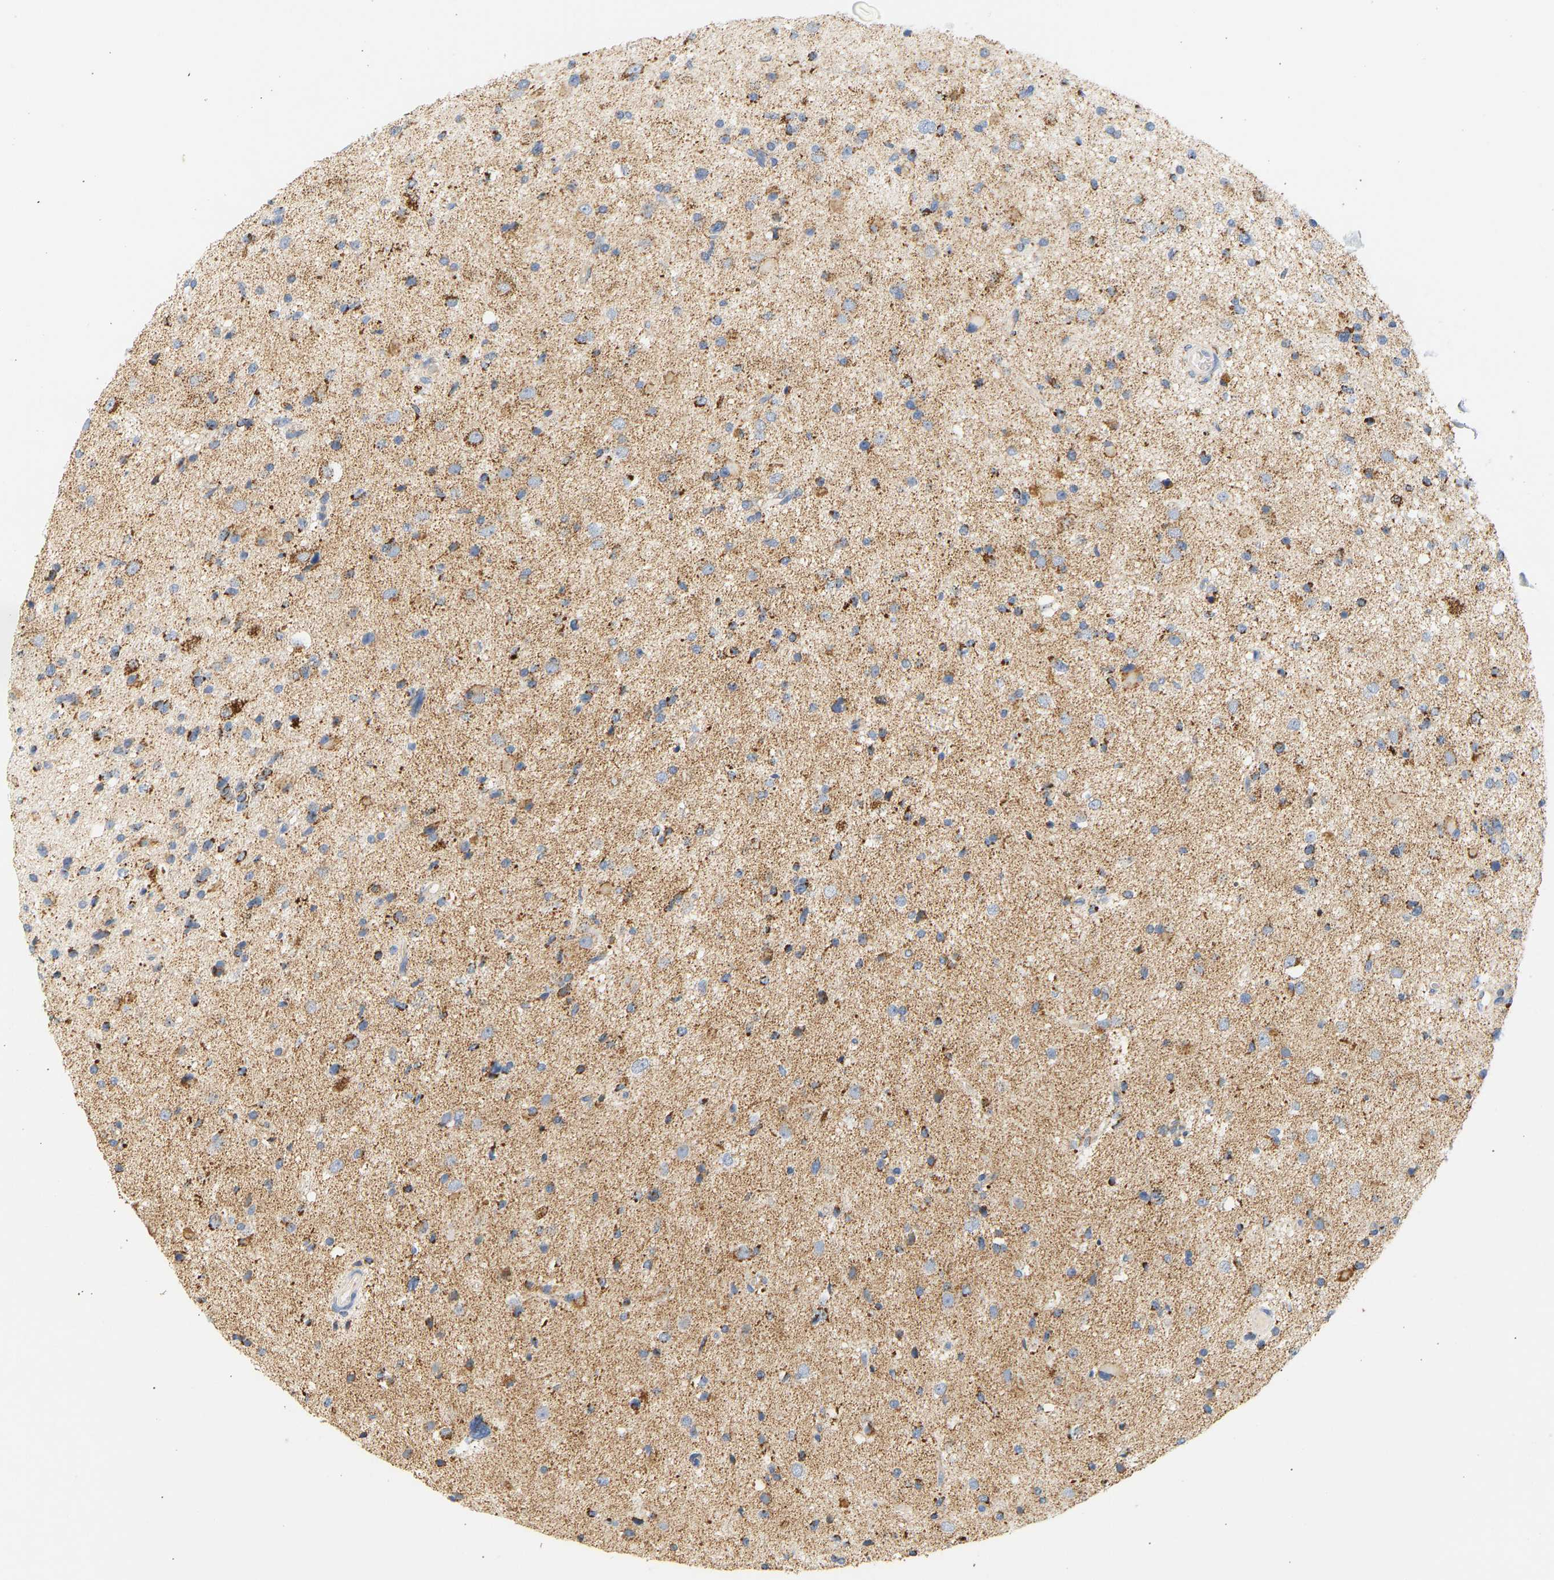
{"staining": {"intensity": "strong", "quantity": ">75%", "location": "cytoplasmic/membranous"}, "tissue": "glioma", "cell_type": "Tumor cells", "image_type": "cancer", "snomed": [{"axis": "morphology", "description": "Glioma, malignant, High grade"}, {"axis": "topography", "description": "Brain"}], "caption": "There is high levels of strong cytoplasmic/membranous expression in tumor cells of malignant glioma (high-grade), as demonstrated by immunohistochemical staining (brown color).", "gene": "GRPEL2", "patient": {"sex": "male", "age": 33}}